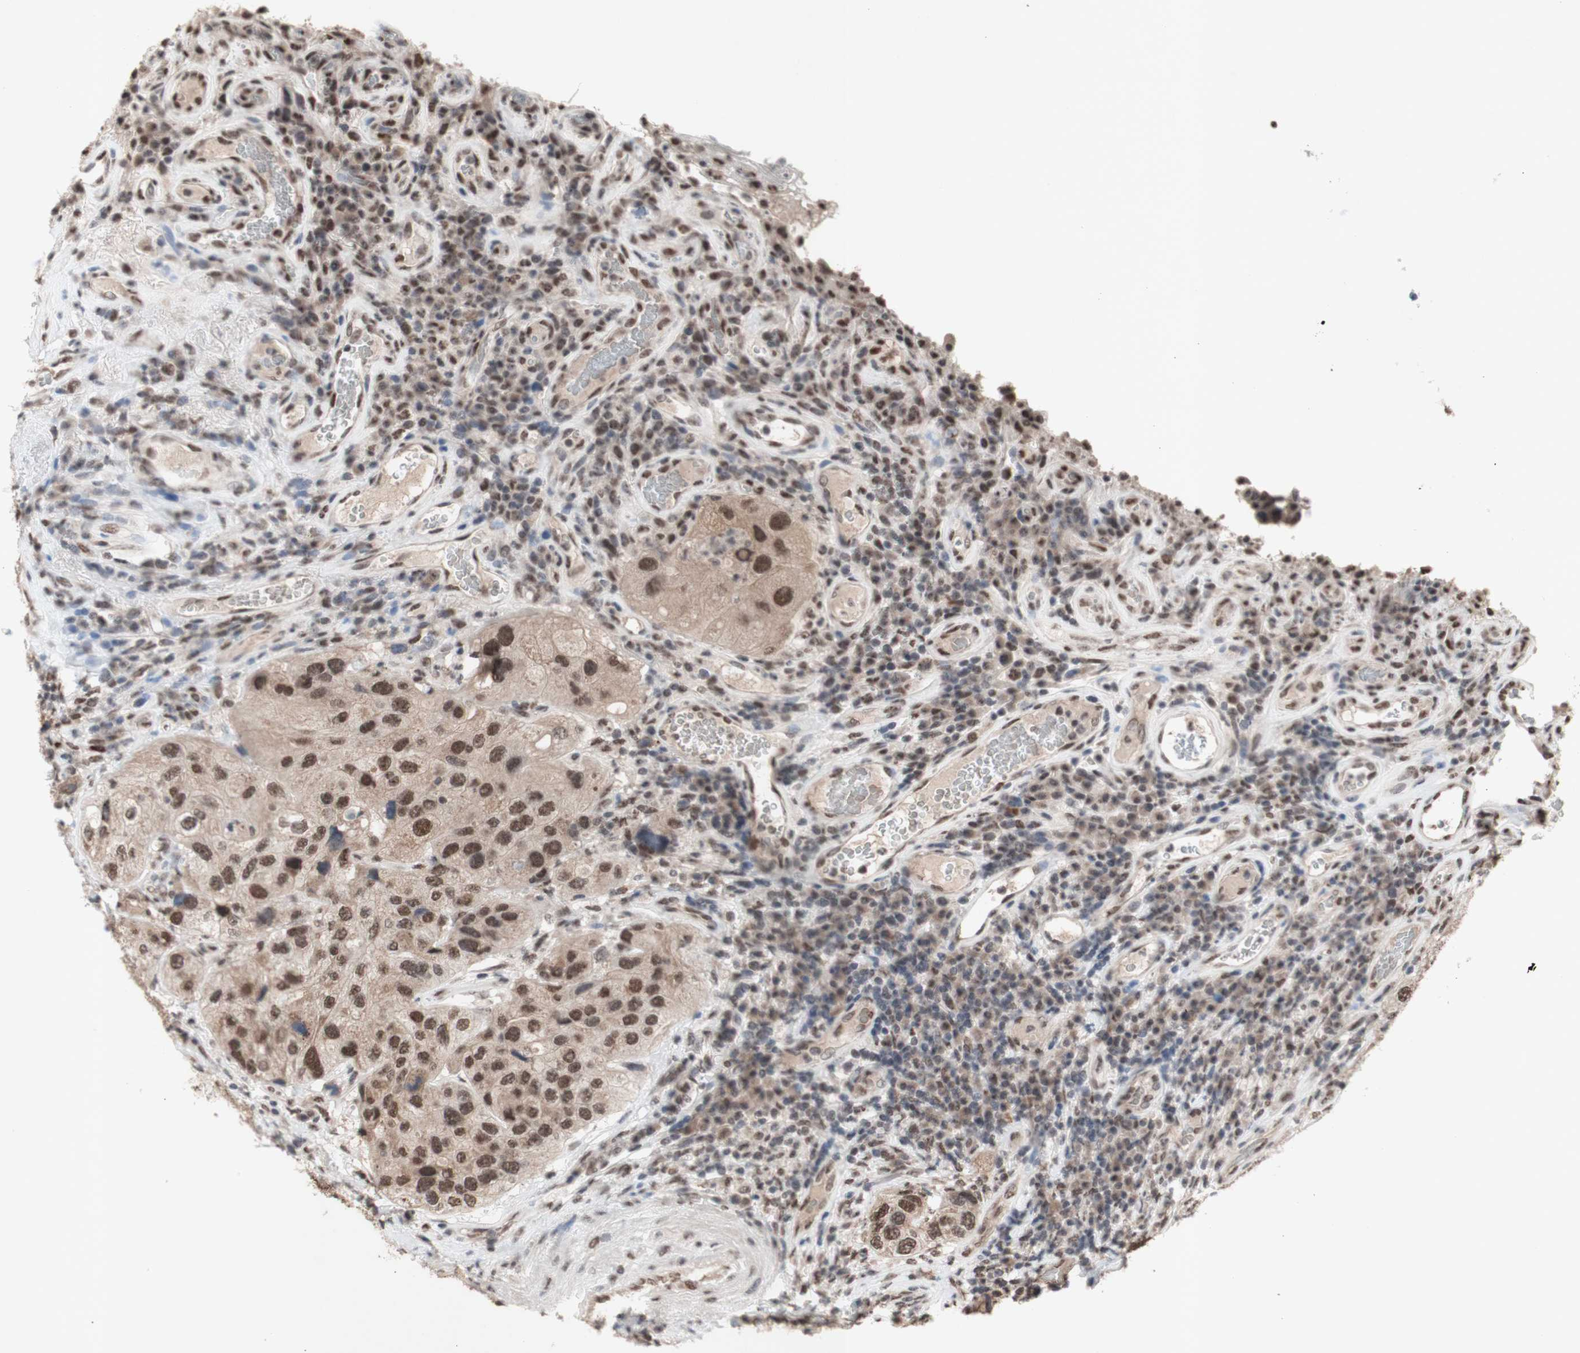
{"staining": {"intensity": "moderate", "quantity": ">75%", "location": "nuclear"}, "tissue": "urothelial cancer", "cell_type": "Tumor cells", "image_type": "cancer", "snomed": [{"axis": "morphology", "description": "Urothelial carcinoma, High grade"}, {"axis": "topography", "description": "Urinary bladder"}], "caption": "Protein expression analysis of urothelial carcinoma (high-grade) shows moderate nuclear expression in approximately >75% of tumor cells. (DAB IHC with brightfield microscopy, high magnification).", "gene": "SFPQ", "patient": {"sex": "female", "age": 64}}